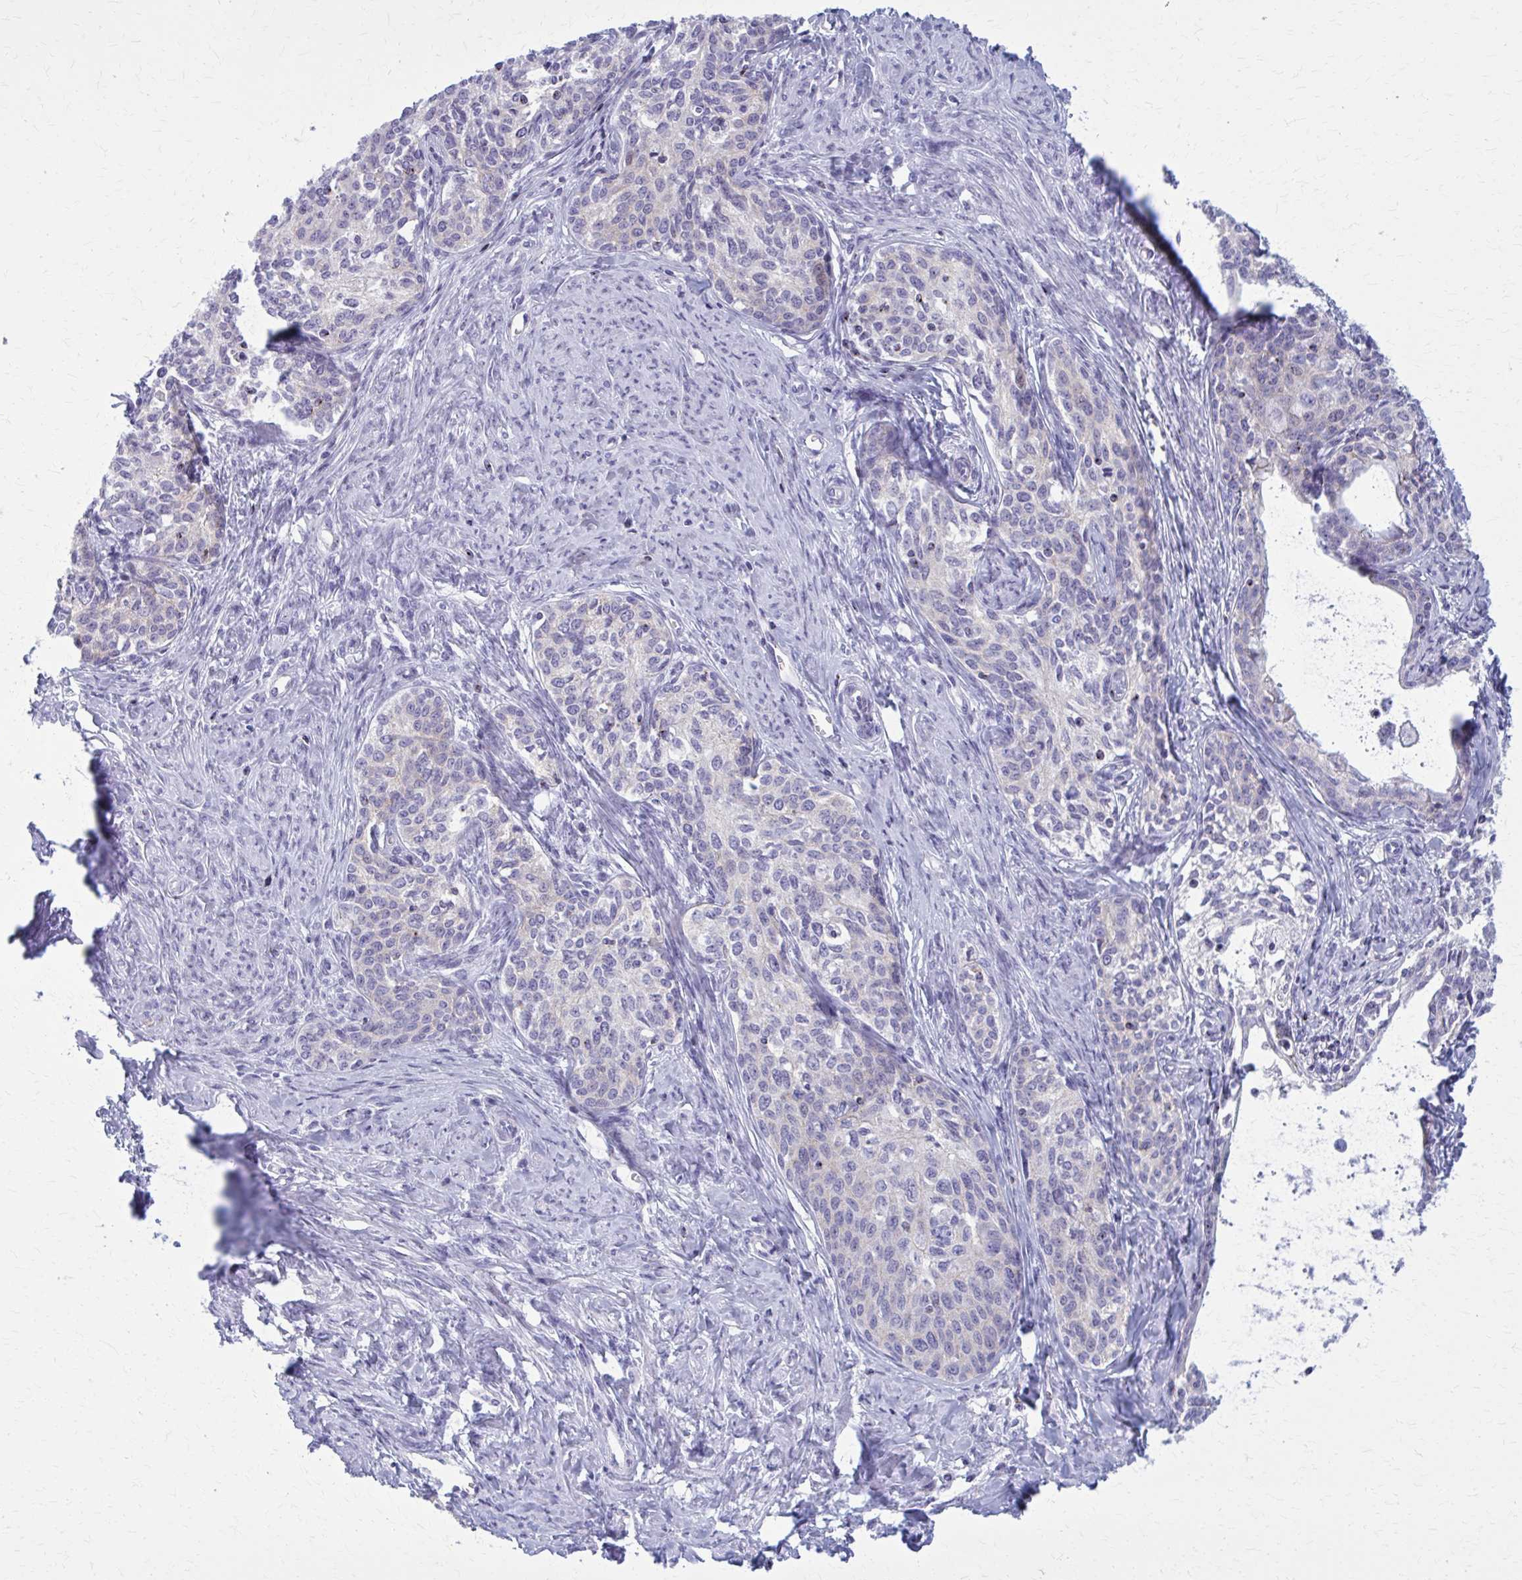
{"staining": {"intensity": "negative", "quantity": "none", "location": "none"}, "tissue": "cervical cancer", "cell_type": "Tumor cells", "image_type": "cancer", "snomed": [{"axis": "morphology", "description": "Squamous cell carcinoma, NOS"}, {"axis": "morphology", "description": "Adenocarcinoma, NOS"}, {"axis": "topography", "description": "Cervix"}], "caption": "DAB immunohistochemical staining of human cervical cancer (squamous cell carcinoma) reveals no significant positivity in tumor cells.", "gene": "PEDS1", "patient": {"sex": "female", "age": 52}}